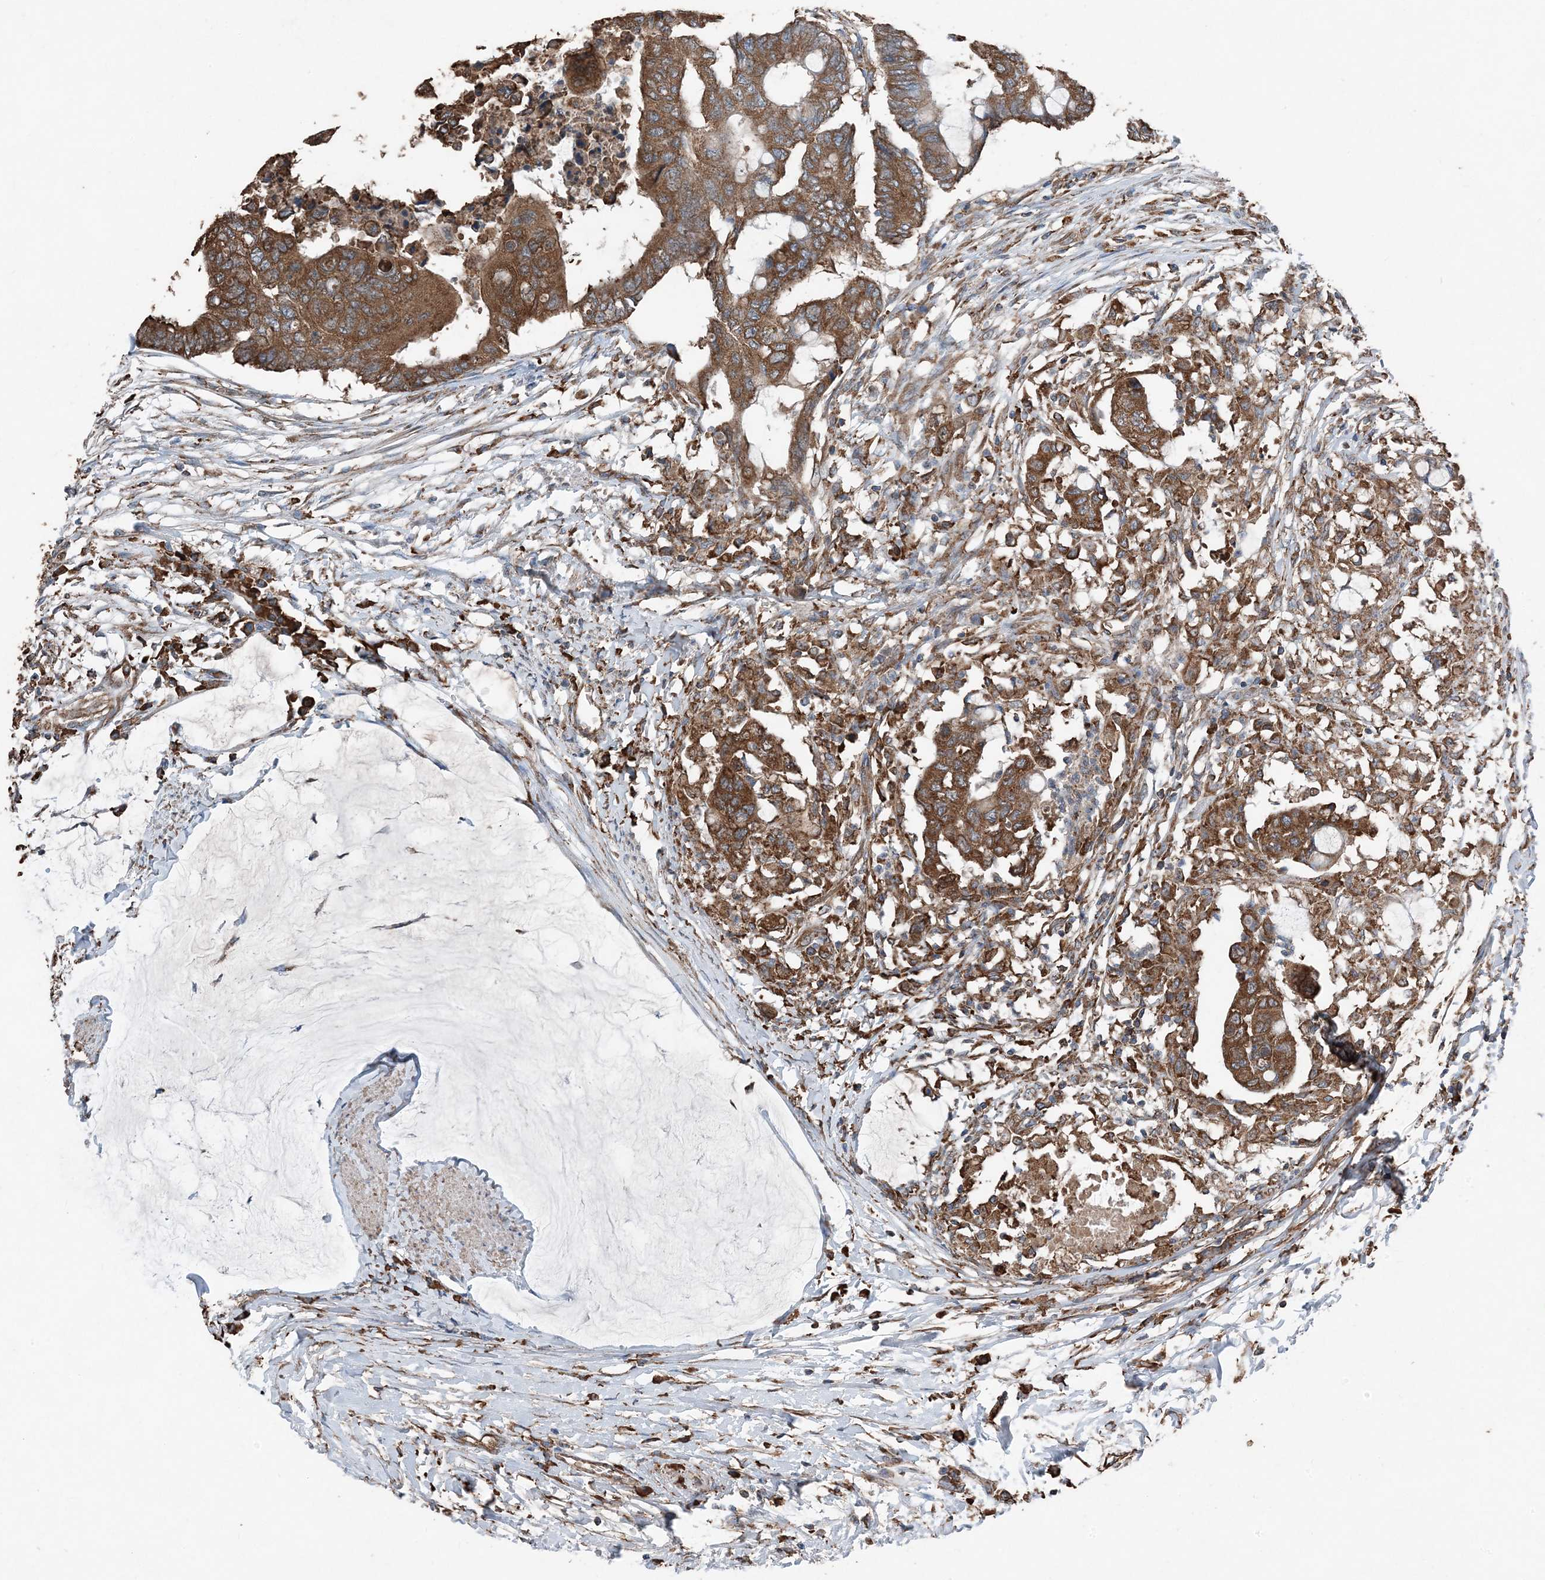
{"staining": {"intensity": "strong", "quantity": ">75%", "location": "cytoplasmic/membranous"}, "tissue": "colorectal cancer", "cell_type": "Tumor cells", "image_type": "cancer", "snomed": [{"axis": "morphology", "description": "Normal tissue, NOS"}, {"axis": "morphology", "description": "Adenocarcinoma, NOS"}, {"axis": "topography", "description": "Rectum"}, {"axis": "topography", "description": "Peripheral nerve tissue"}], "caption": "Protein expression analysis of human colorectal adenocarcinoma reveals strong cytoplasmic/membranous positivity in approximately >75% of tumor cells.", "gene": "PDIA6", "patient": {"sex": "male", "age": 92}}